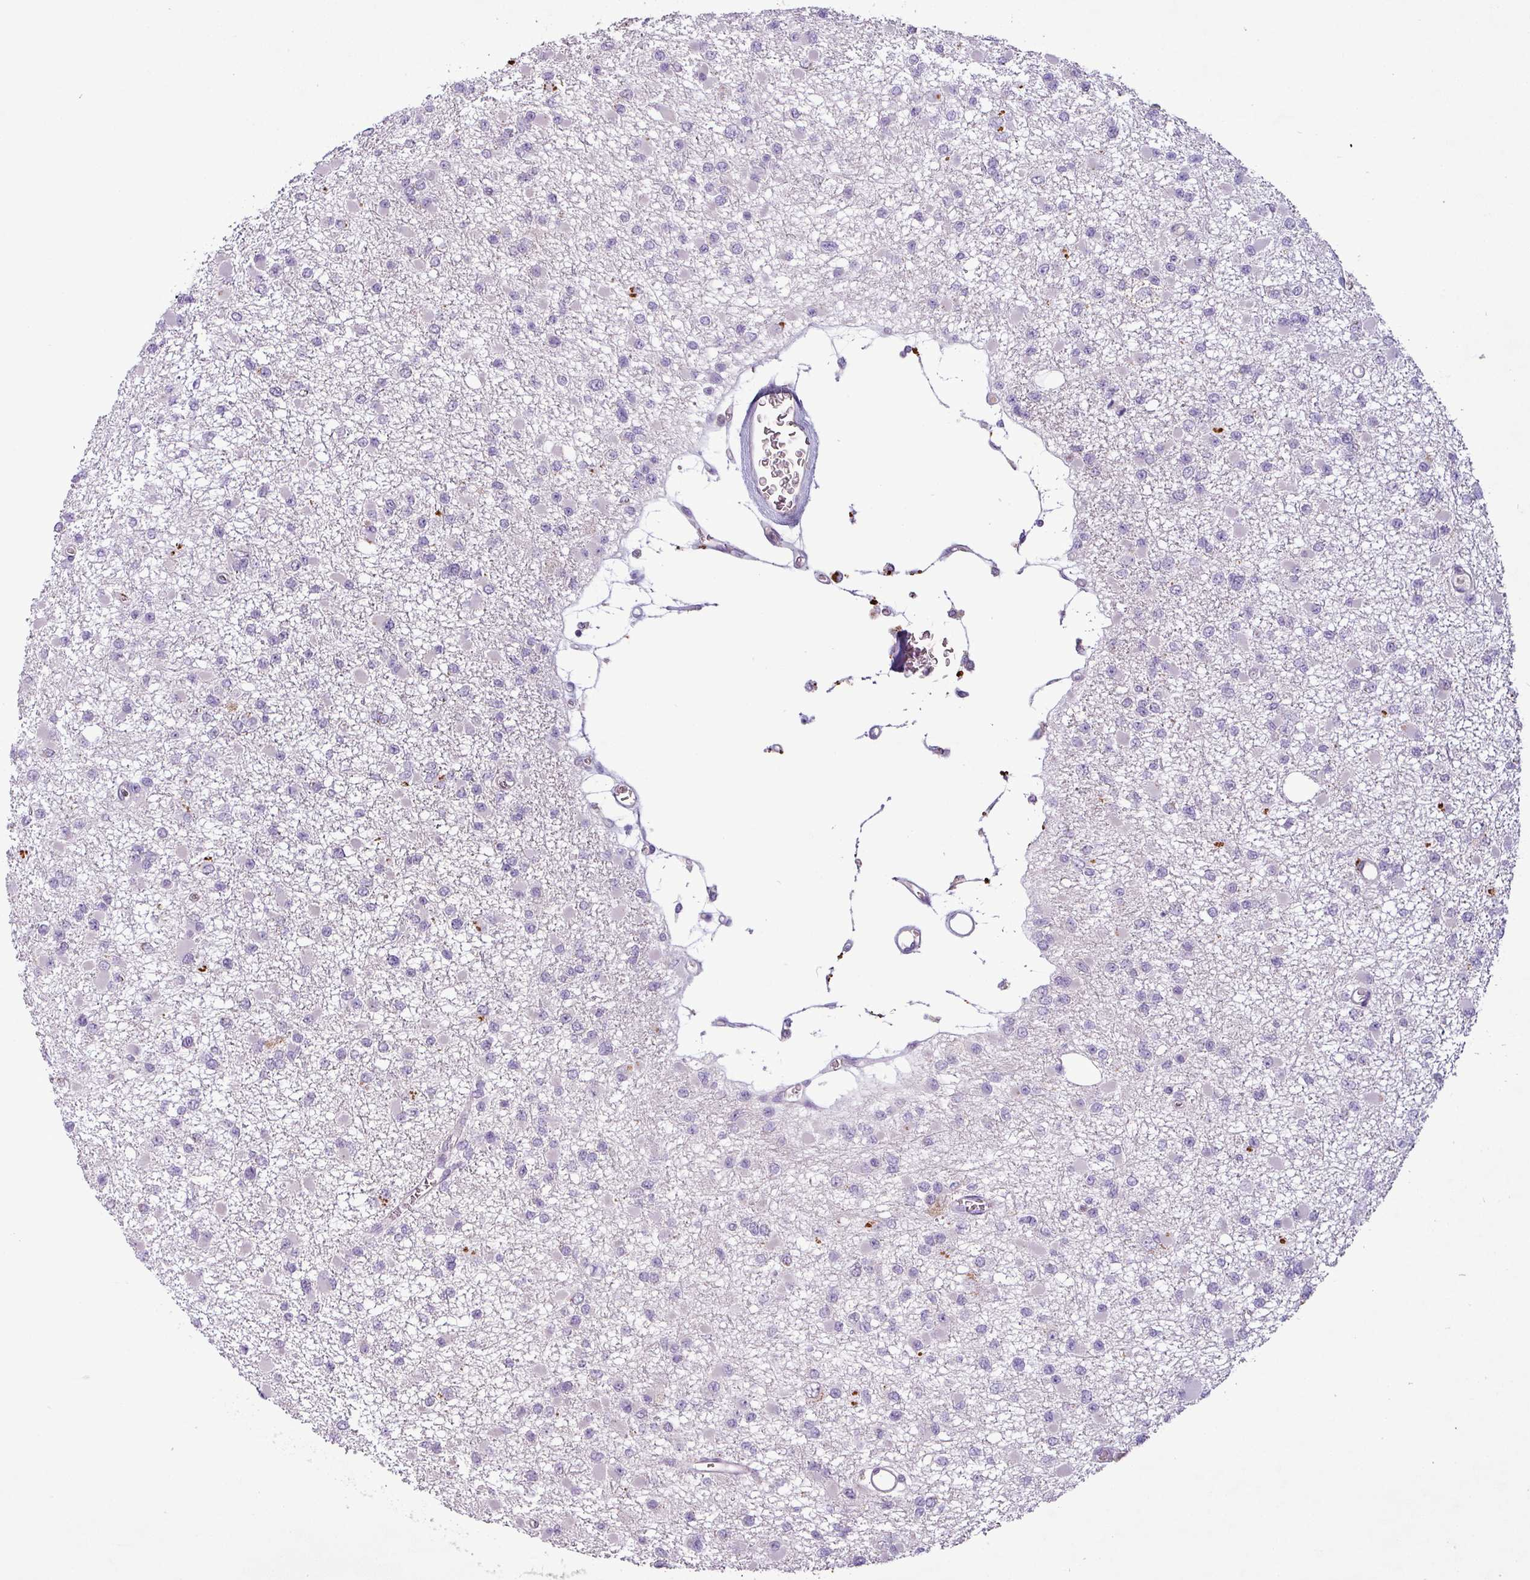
{"staining": {"intensity": "negative", "quantity": "none", "location": "none"}, "tissue": "glioma", "cell_type": "Tumor cells", "image_type": "cancer", "snomed": [{"axis": "morphology", "description": "Glioma, malignant, Low grade"}, {"axis": "topography", "description": "Brain"}], "caption": "The histopathology image exhibits no significant staining in tumor cells of glioma.", "gene": "PNMA6A", "patient": {"sex": "female", "age": 22}}